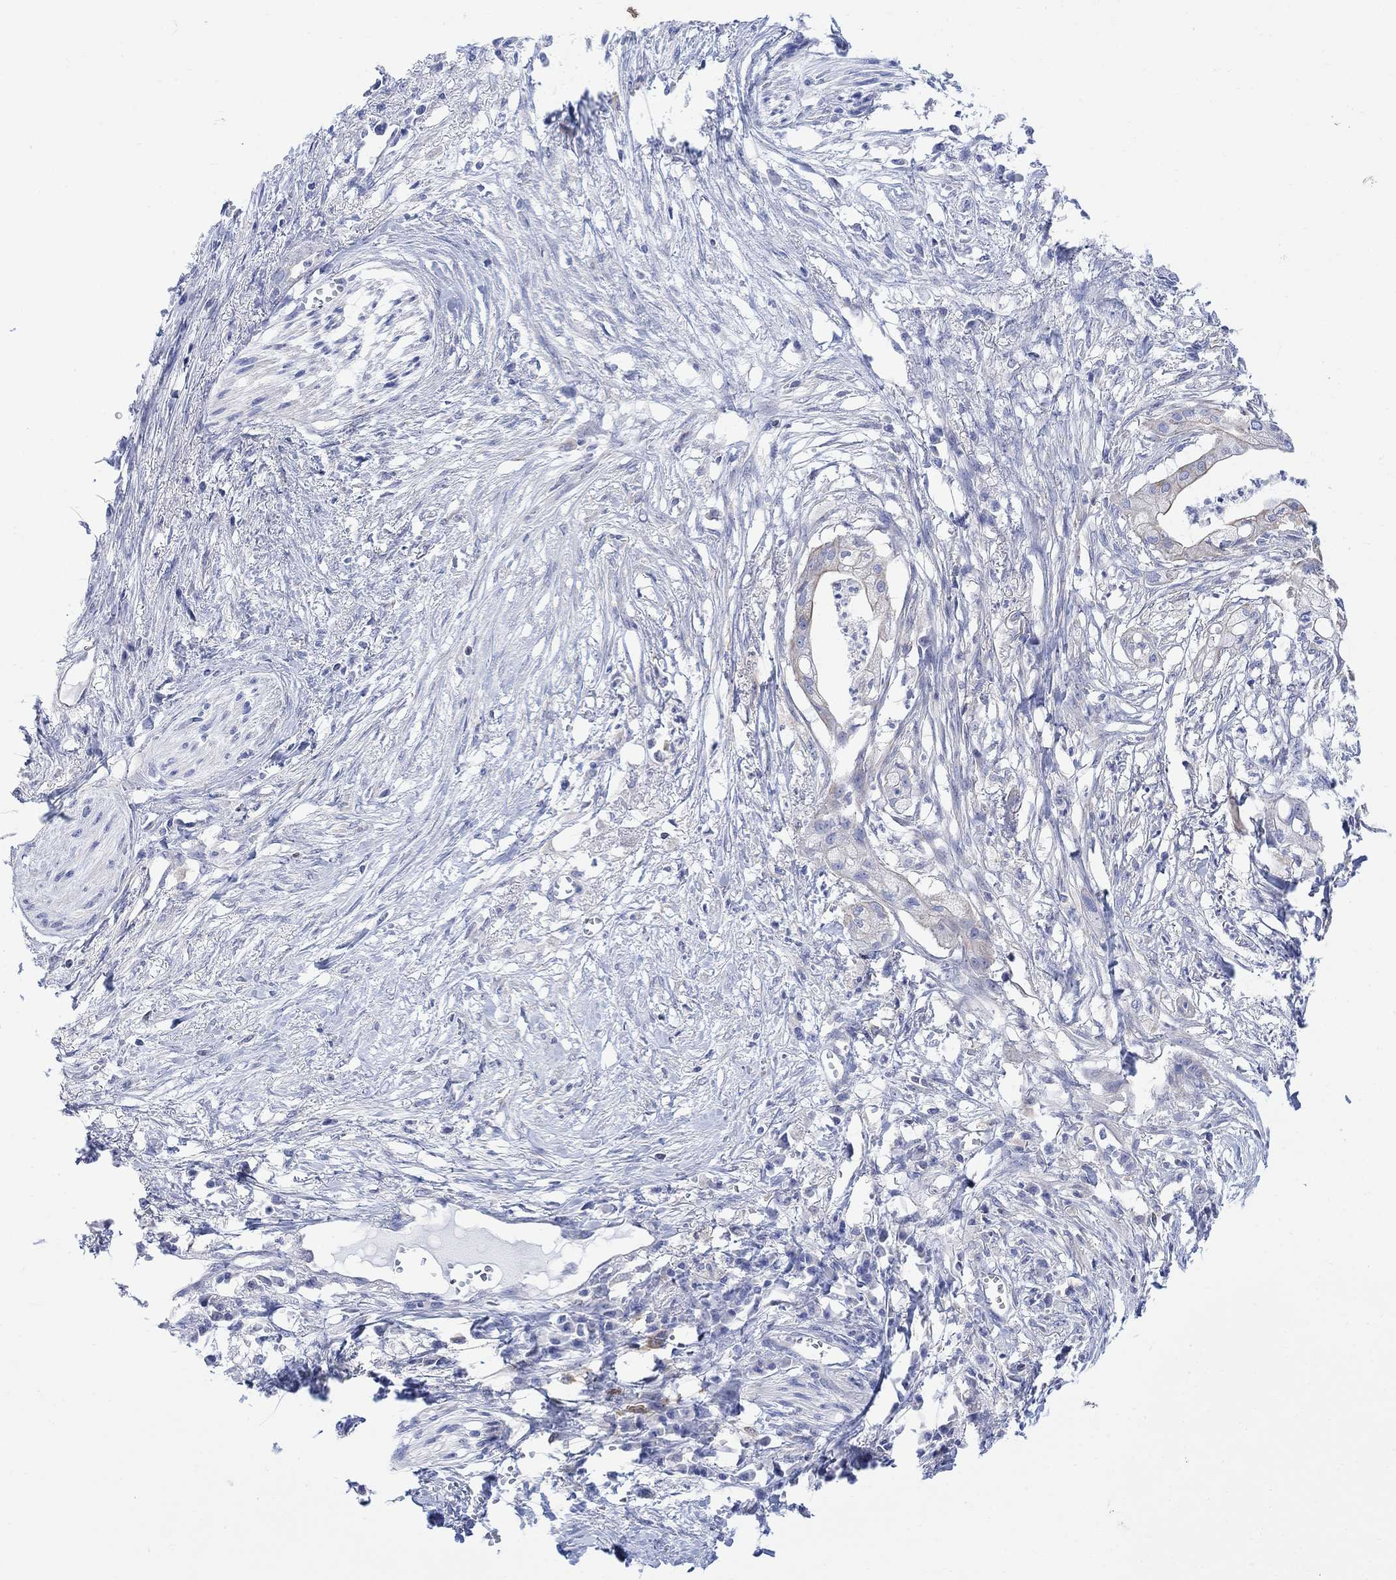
{"staining": {"intensity": "weak", "quantity": "<25%", "location": "cytoplasmic/membranous"}, "tissue": "pancreatic cancer", "cell_type": "Tumor cells", "image_type": "cancer", "snomed": [{"axis": "morphology", "description": "Normal tissue, NOS"}, {"axis": "morphology", "description": "Adenocarcinoma, NOS"}, {"axis": "topography", "description": "Pancreas"}], "caption": "DAB (3,3'-diaminobenzidine) immunohistochemical staining of human pancreatic cancer exhibits no significant staining in tumor cells.", "gene": "GBP5", "patient": {"sex": "female", "age": 58}}